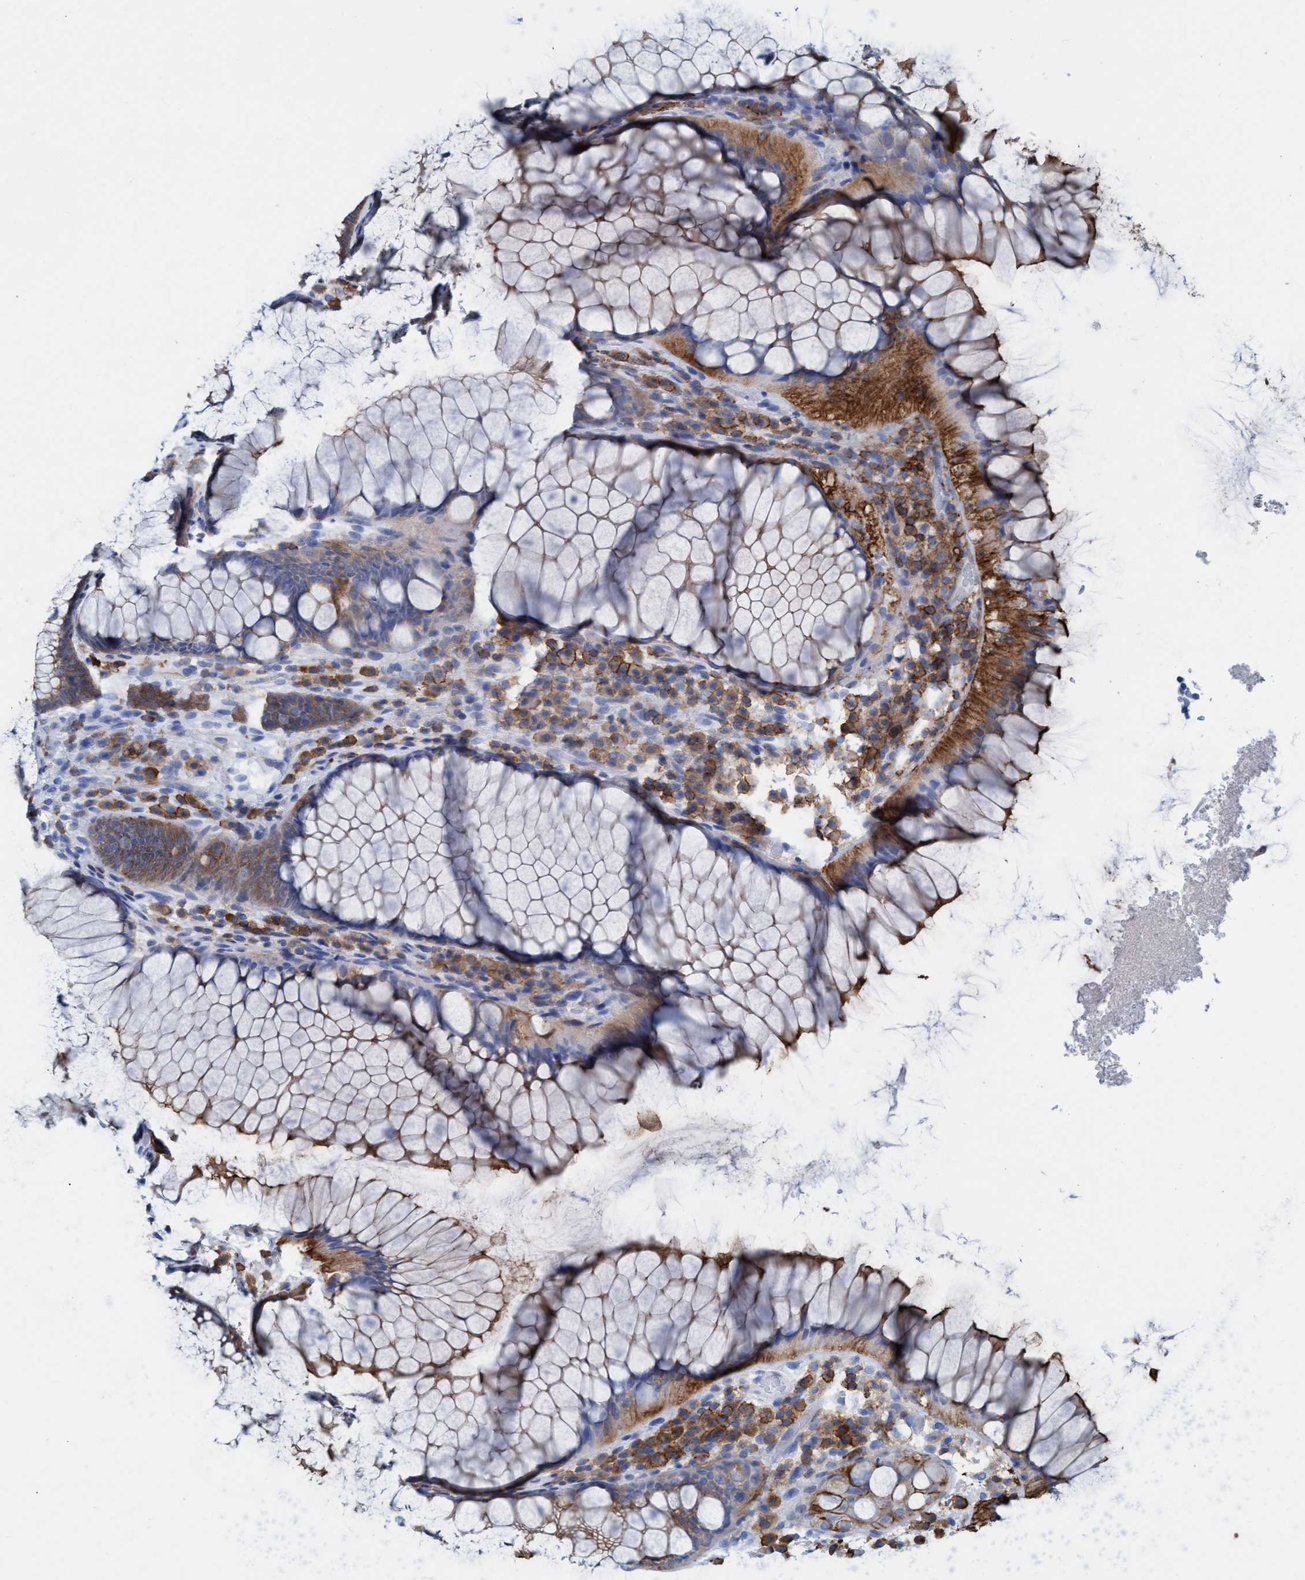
{"staining": {"intensity": "strong", "quantity": "25%-75%", "location": "cytoplasmic/membranous"}, "tissue": "rectum", "cell_type": "Glandular cells", "image_type": "normal", "snomed": [{"axis": "morphology", "description": "Normal tissue, NOS"}, {"axis": "topography", "description": "Rectum"}], "caption": "A high amount of strong cytoplasmic/membranous staining is present in approximately 25%-75% of glandular cells in benign rectum.", "gene": "EZR", "patient": {"sex": "male", "age": 51}}